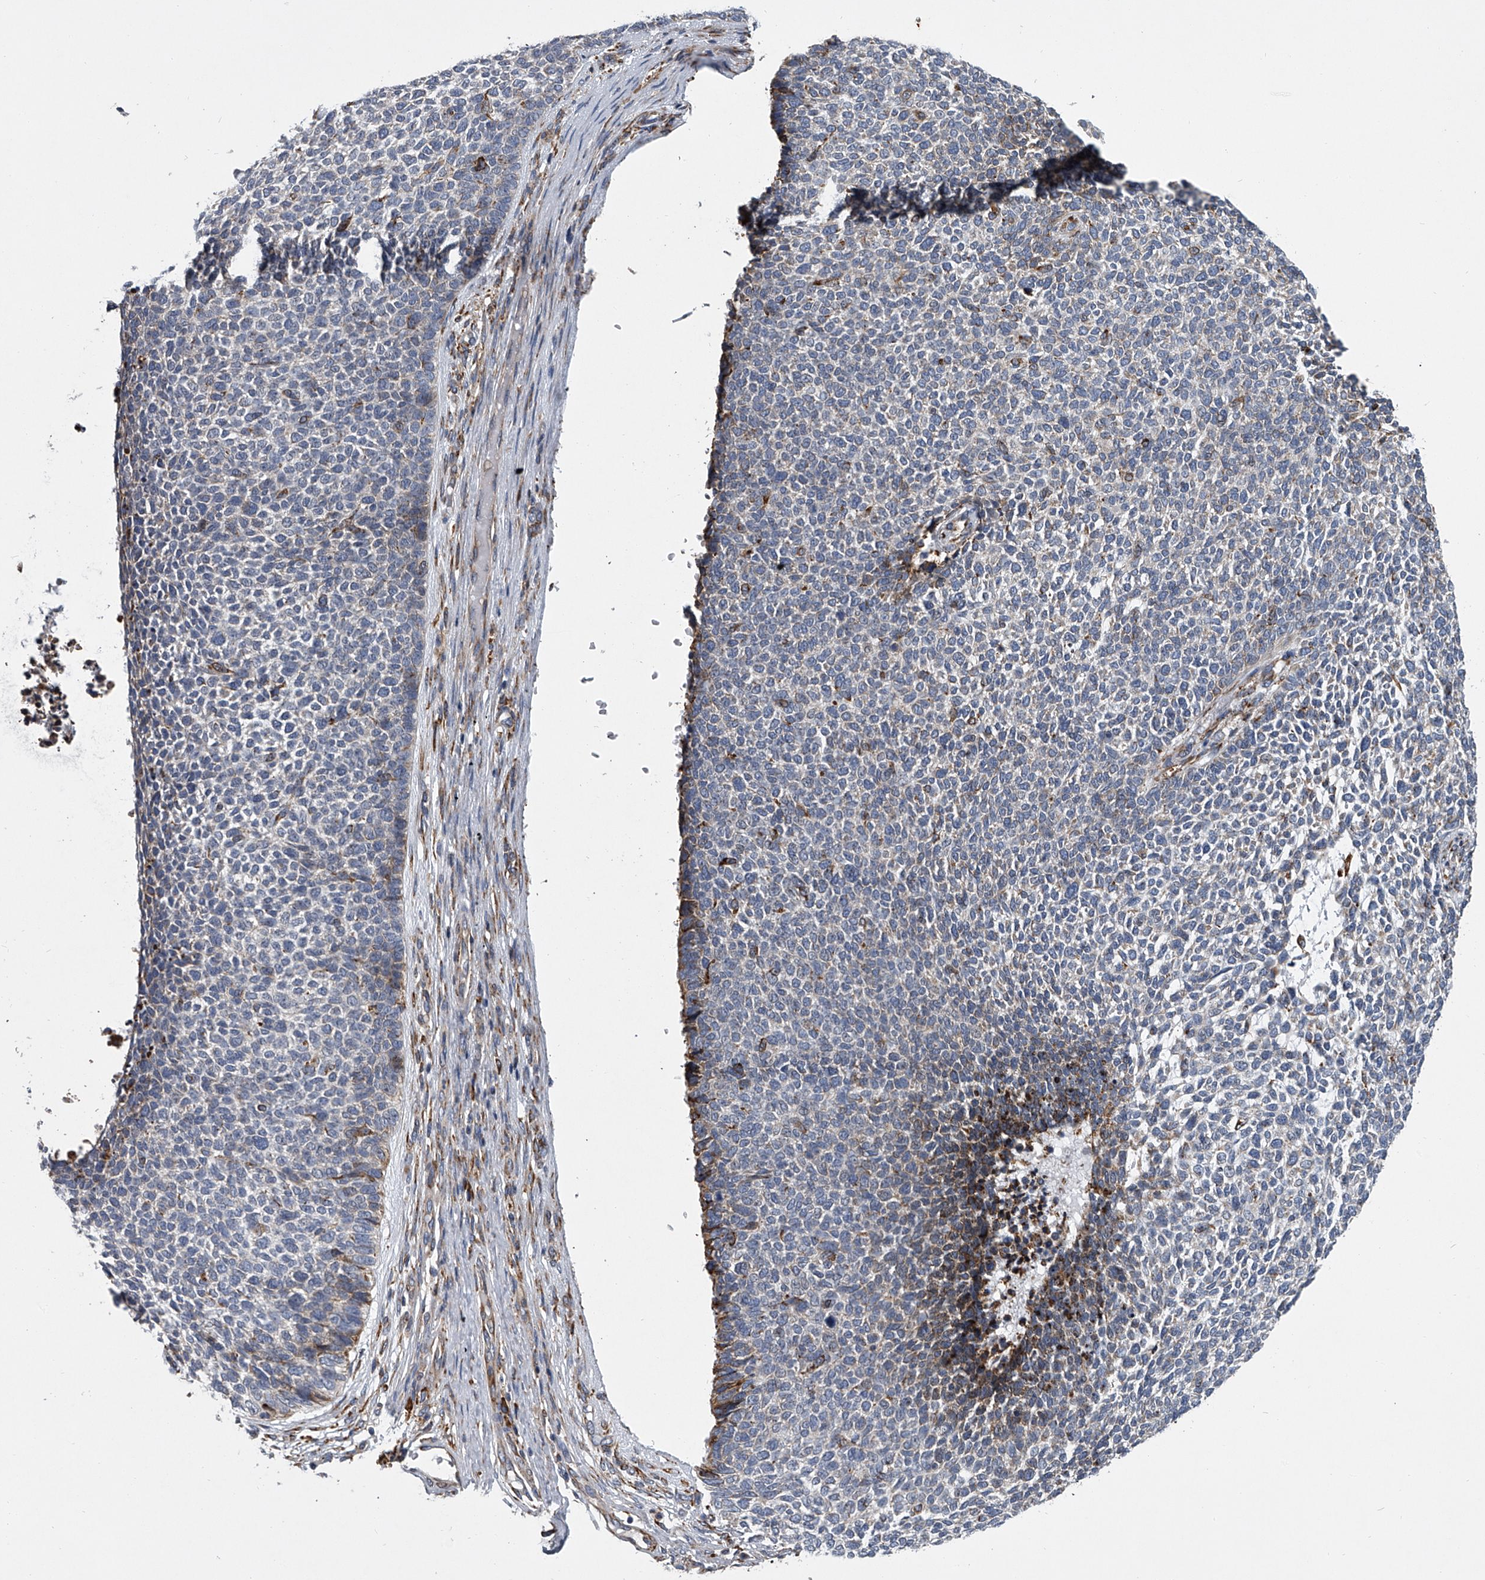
{"staining": {"intensity": "weak", "quantity": "<25%", "location": "cytoplasmic/membranous"}, "tissue": "skin cancer", "cell_type": "Tumor cells", "image_type": "cancer", "snomed": [{"axis": "morphology", "description": "Basal cell carcinoma"}, {"axis": "topography", "description": "Skin"}], "caption": "The photomicrograph shows no significant staining in tumor cells of skin cancer (basal cell carcinoma).", "gene": "TMEM63C", "patient": {"sex": "female", "age": 84}}